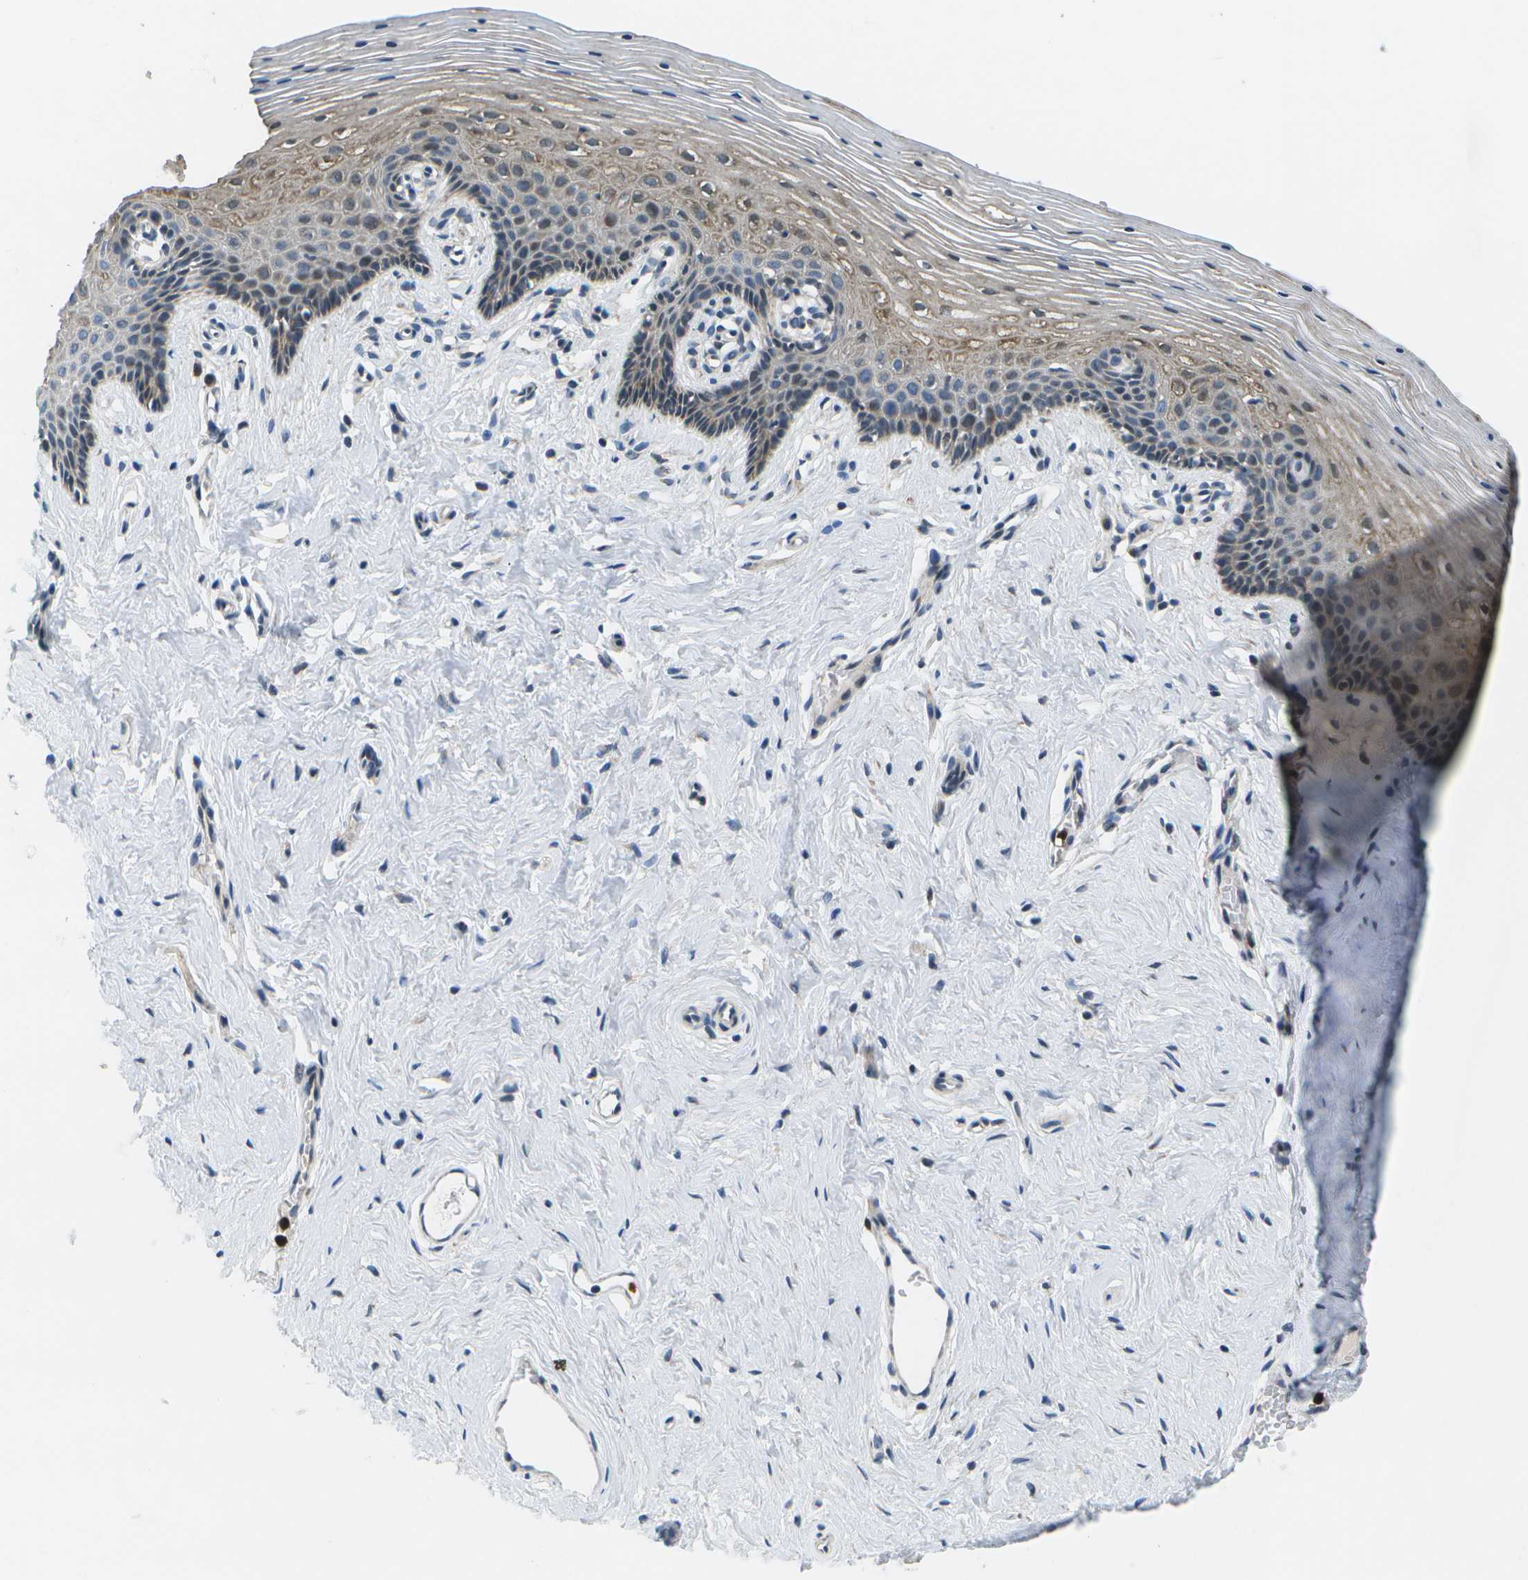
{"staining": {"intensity": "moderate", "quantity": "25%-75%", "location": "cytoplasmic/membranous"}, "tissue": "vagina", "cell_type": "Squamous epithelial cells", "image_type": "normal", "snomed": [{"axis": "morphology", "description": "Normal tissue, NOS"}, {"axis": "topography", "description": "Vagina"}], "caption": "A high-resolution photomicrograph shows immunohistochemistry (IHC) staining of normal vagina, which shows moderate cytoplasmic/membranous expression in about 25%-75% of squamous epithelial cells. The staining was performed using DAB, with brown indicating positive protein expression. Nuclei are stained blue with hematoxylin.", "gene": "GALNT15", "patient": {"sex": "female", "age": 32}}